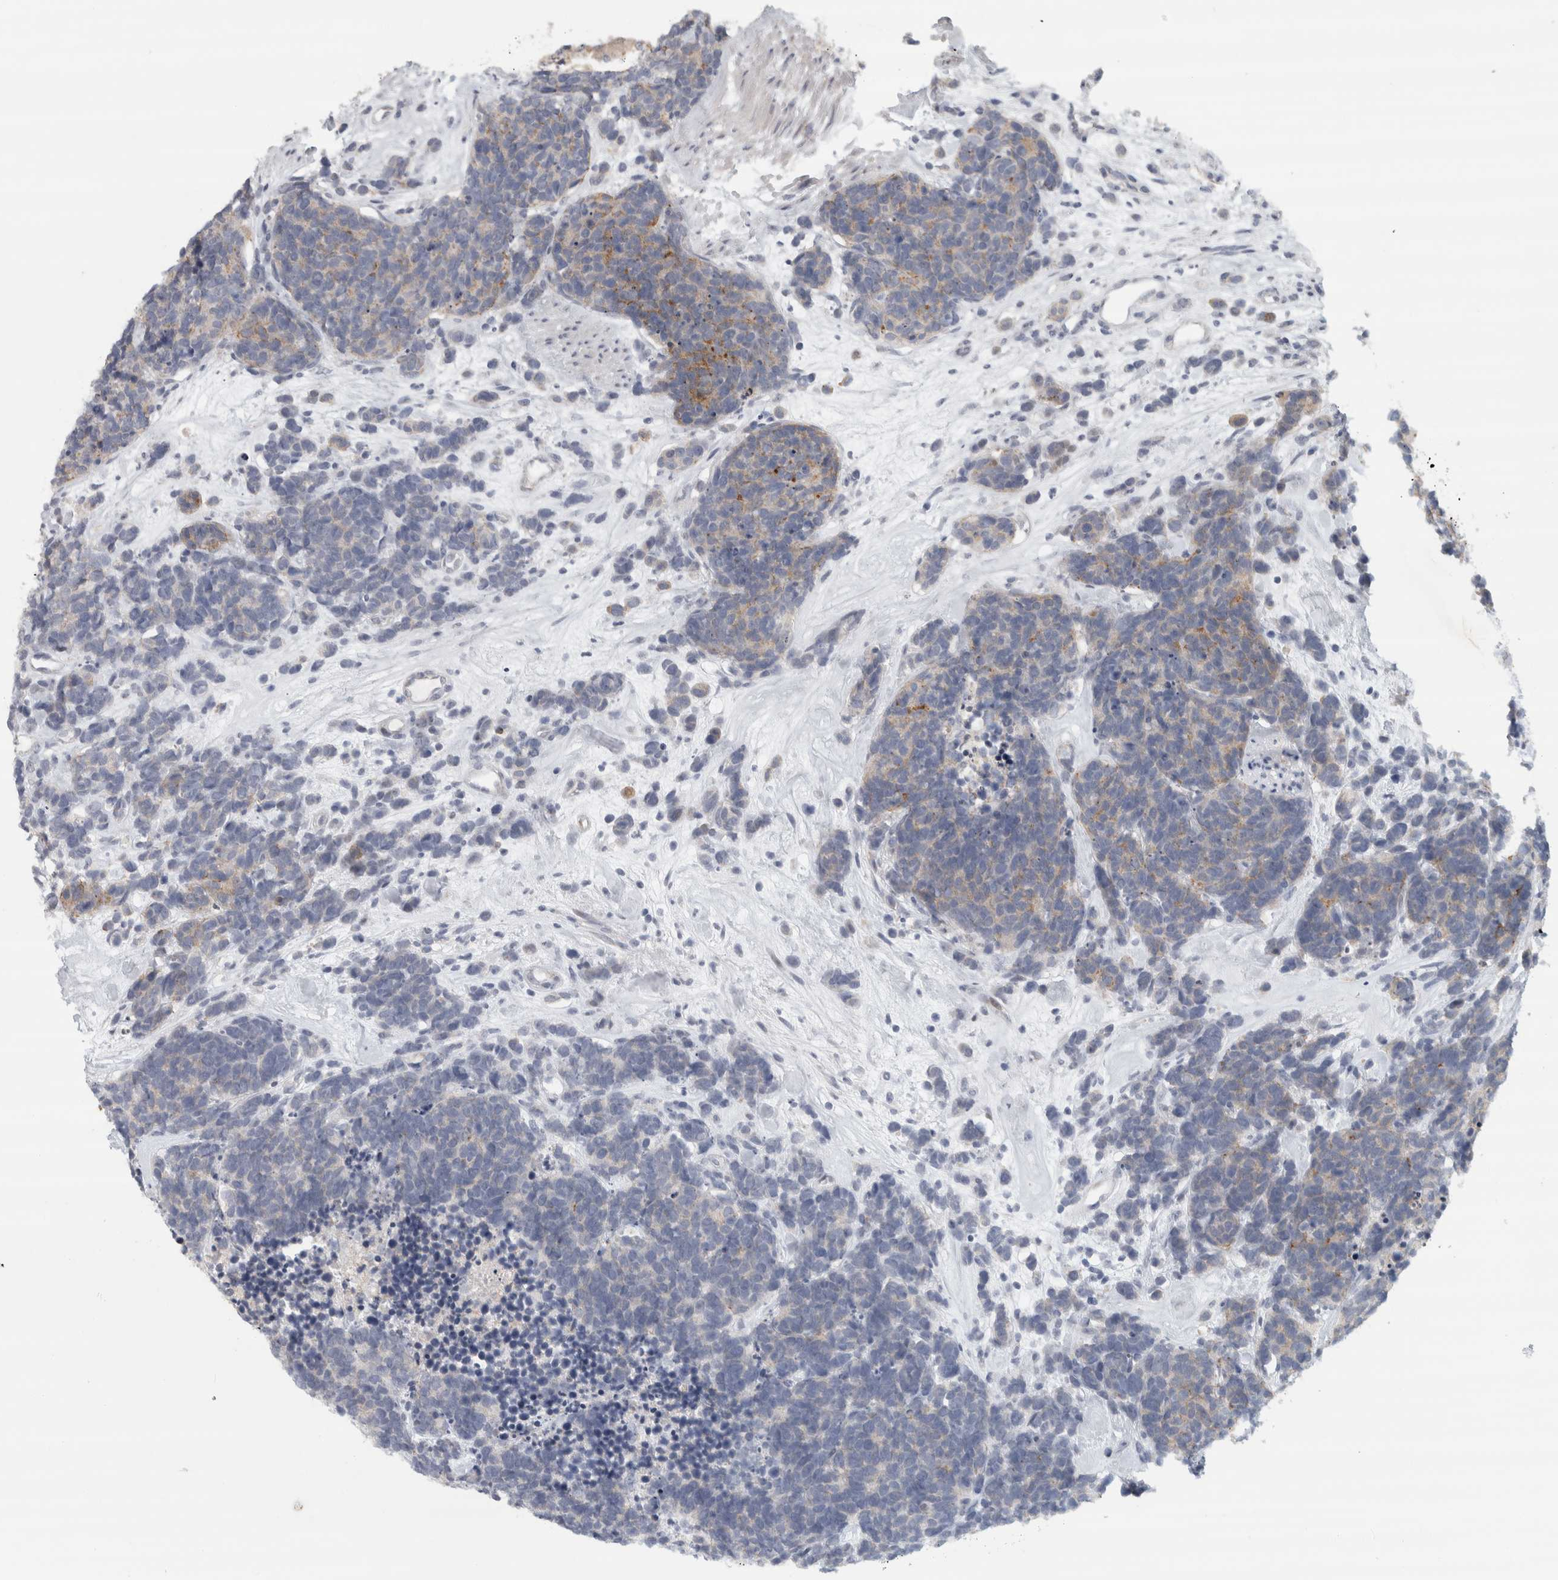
{"staining": {"intensity": "weak", "quantity": "25%-75%", "location": "cytoplasmic/membranous"}, "tissue": "carcinoid", "cell_type": "Tumor cells", "image_type": "cancer", "snomed": [{"axis": "morphology", "description": "Carcinoma, NOS"}, {"axis": "morphology", "description": "Carcinoid, malignant, NOS"}, {"axis": "topography", "description": "Urinary bladder"}], "caption": "An image showing weak cytoplasmic/membranous positivity in approximately 25%-75% of tumor cells in malignant carcinoid, as visualized by brown immunohistochemical staining.", "gene": "PTPRN2", "patient": {"sex": "male", "age": 57}}